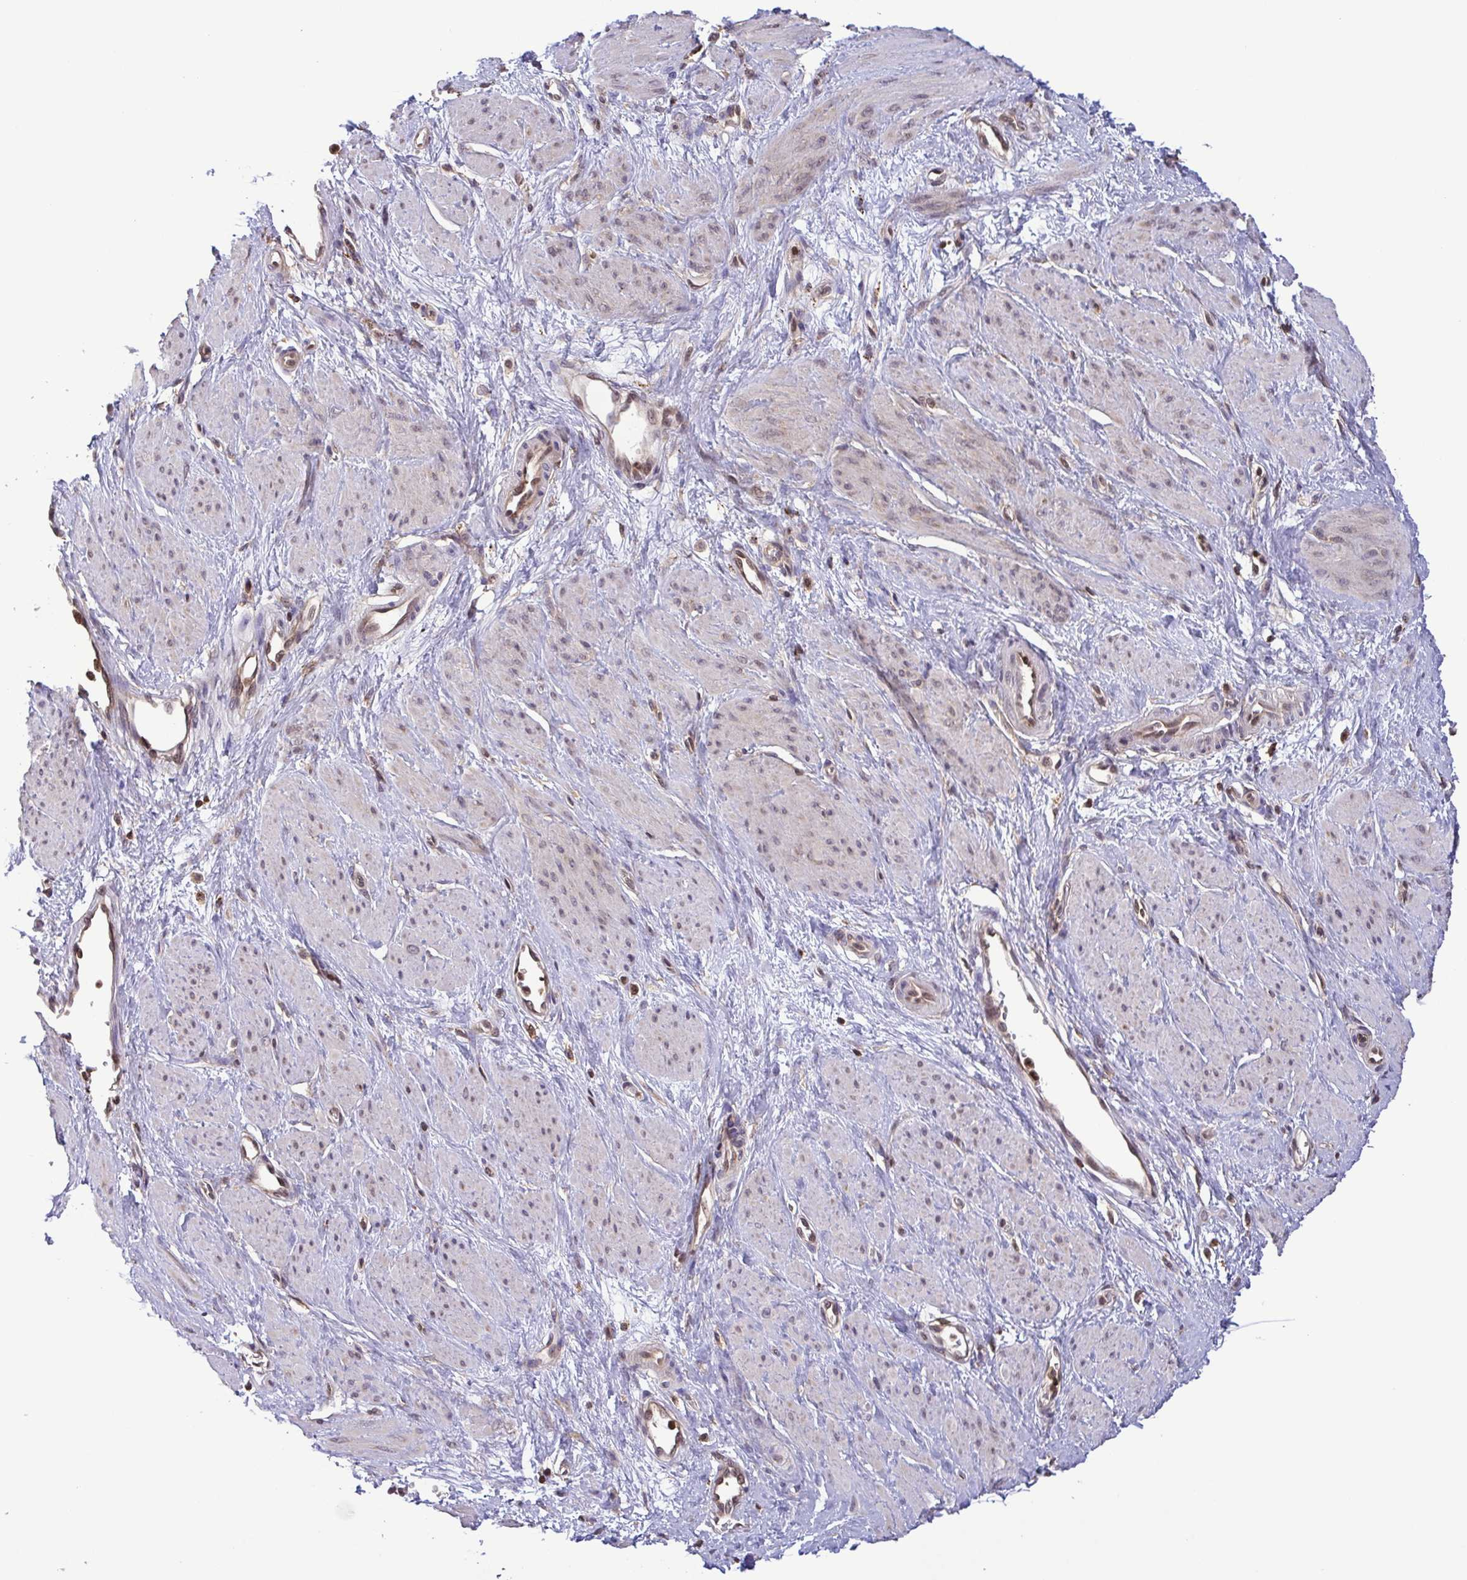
{"staining": {"intensity": "weak", "quantity": "<25%", "location": "nuclear"}, "tissue": "smooth muscle", "cell_type": "Smooth muscle cells", "image_type": "normal", "snomed": [{"axis": "morphology", "description": "Normal tissue, NOS"}, {"axis": "topography", "description": "Smooth muscle"}, {"axis": "topography", "description": "Uterus"}], "caption": "Micrograph shows no significant protein staining in smooth muscle cells of normal smooth muscle.", "gene": "CHMP1B", "patient": {"sex": "female", "age": 39}}